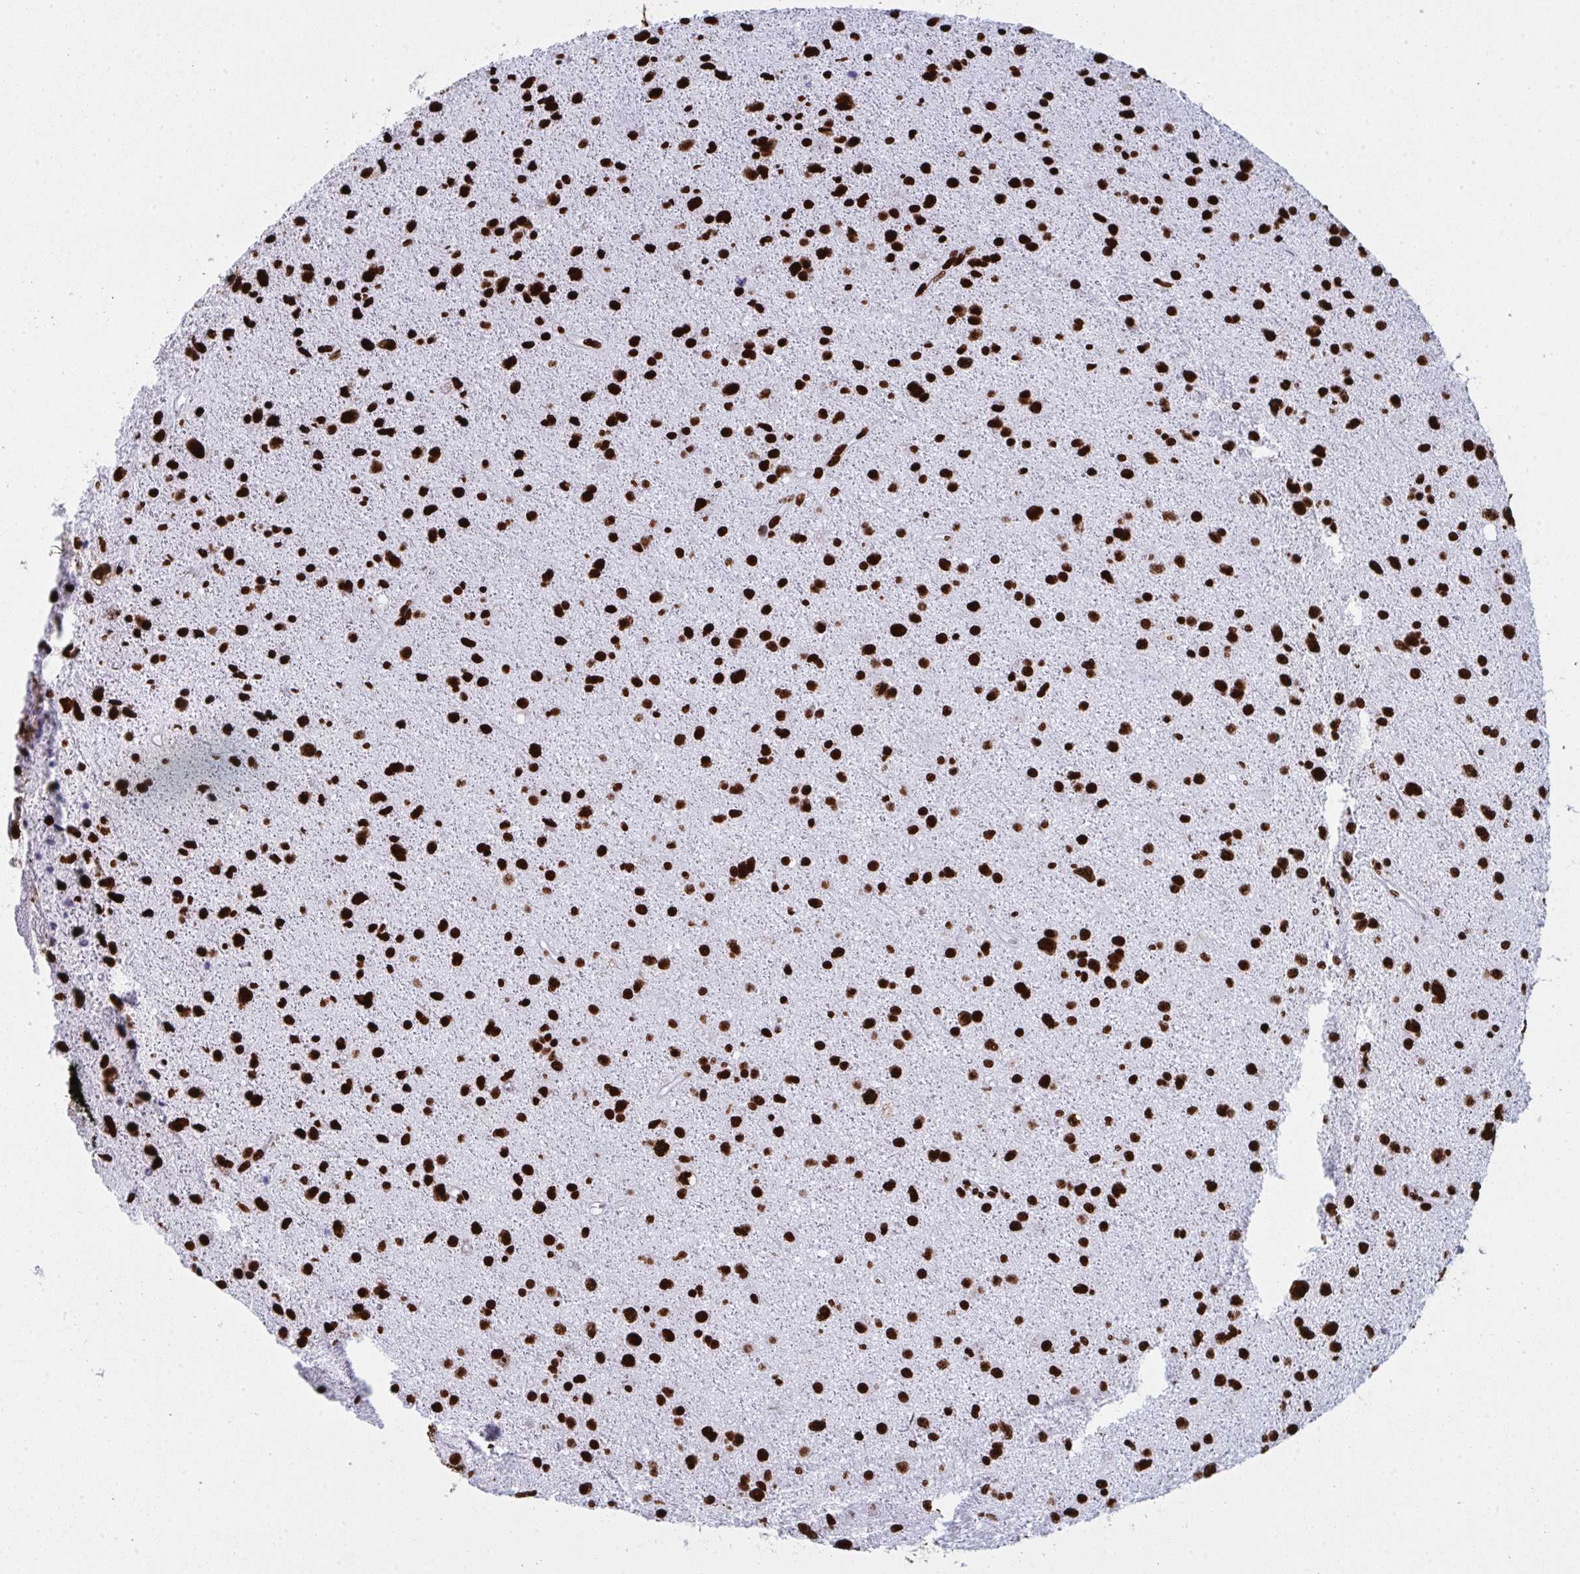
{"staining": {"intensity": "strong", "quantity": ">75%", "location": "nuclear"}, "tissue": "glioma", "cell_type": "Tumor cells", "image_type": "cancer", "snomed": [{"axis": "morphology", "description": "Glioma, malignant, Low grade"}, {"axis": "topography", "description": "Brain"}], "caption": "Glioma tissue demonstrates strong nuclear expression in approximately >75% of tumor cells, visualized by immunohistochemistry. Immunohistochemistry (ihc) stains the protein of interest in brown and the nuclei are stained blue.", "gene": "GAR1", "patient": {"sex": "female", "age": 55}}